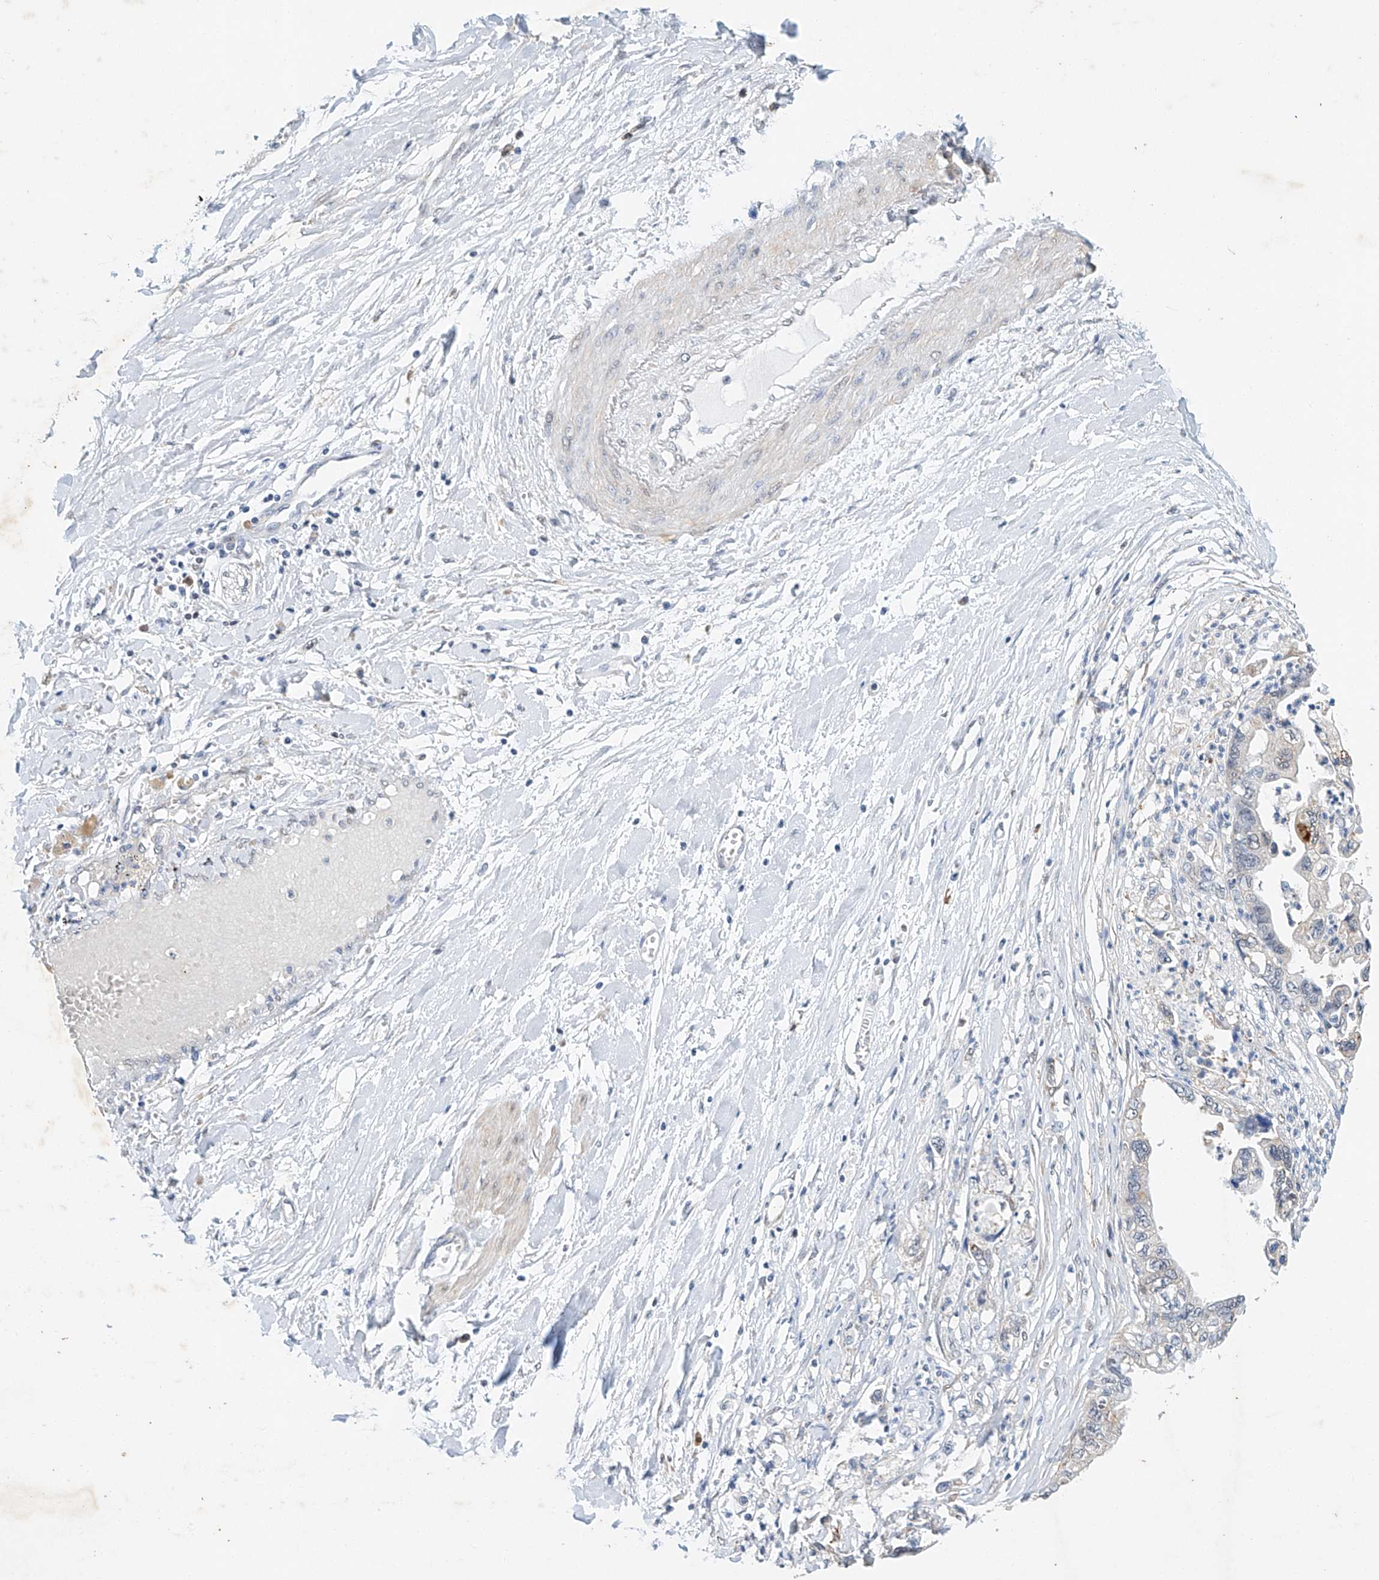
{"staining": {"intensity": "negative", "quantity": "none", "location": "none"}, "tissue": "pancreatic cancer", "cell_type": "Tumor cells", "image_type": "cancer", "snomed": [{"axis": "morphology", "description": "Adenocarcinoma, NOS"}, {"axis": "topography", "description": "Pancreas"}], "caption": "Immunohistochemistry of human pancreatic cancer exhibits no positivity in tumor cells.", "gene": "CTDP1", "patient": {"sex": "male", "age": 56}}